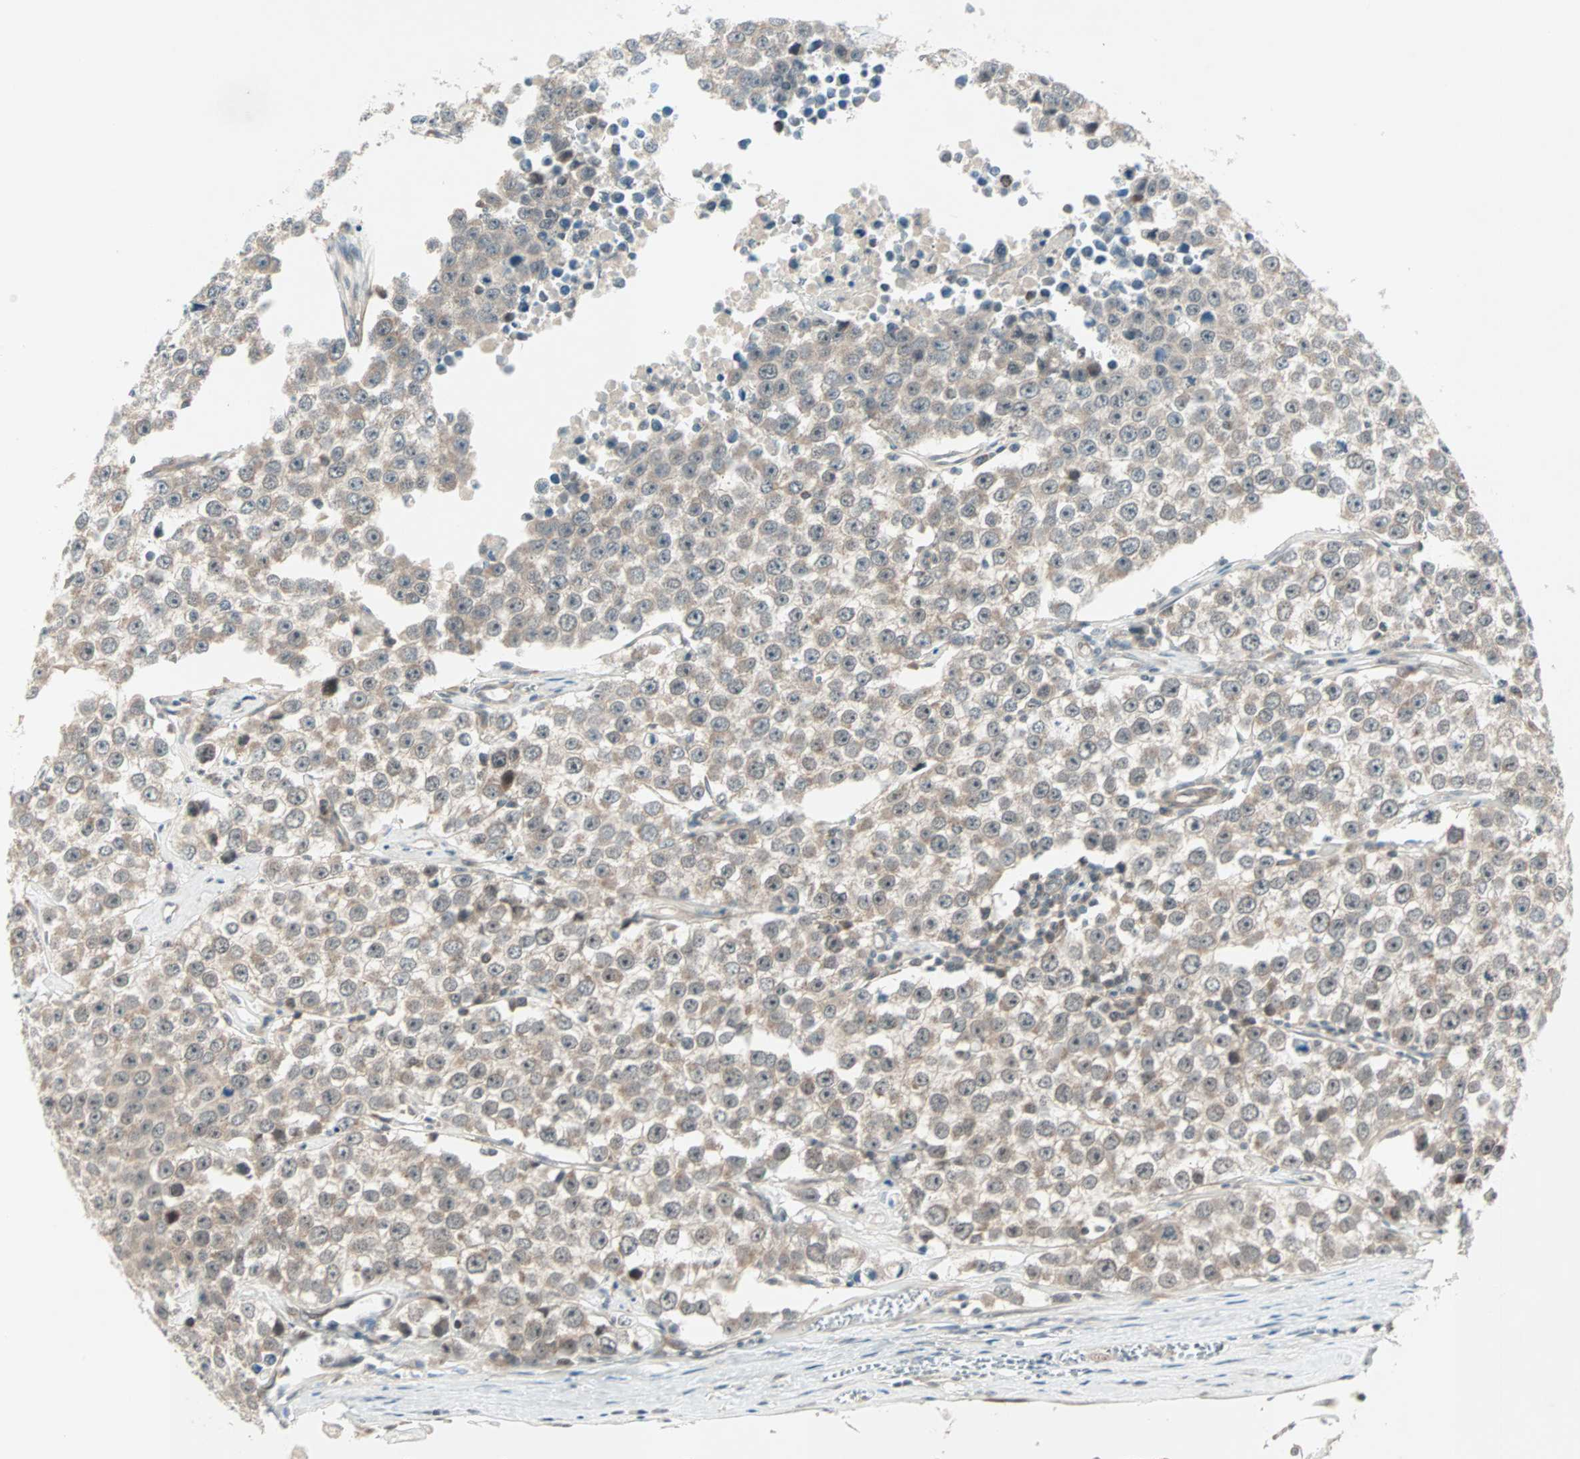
{"staining": {"intensity": "weak", "quantity": ">75%", "location": "cytoplasmic/membranous"}, "tissue": "testis cancer", "cell_type": "Tumor cells", "image_type": "cancer", "snomed": [{"axis": "morphology", "description": "Seminoma, NOS"}, {"axis": "morphology", "description": "Carcinoma, Embryonal, NOS"}, {"axis": "topography", "description": "Testis"}], "caption": "Immunohistochemistry (IHC) photomicrograph of embryonal carcinoma (testis) stained for a protein (brown), which reveals low levels of weak cytoplasmic/membranous staining in approximately >75% of tumor cells.", "gene": "PGBD1", "patient": {"sex": "male", "age": 52}}